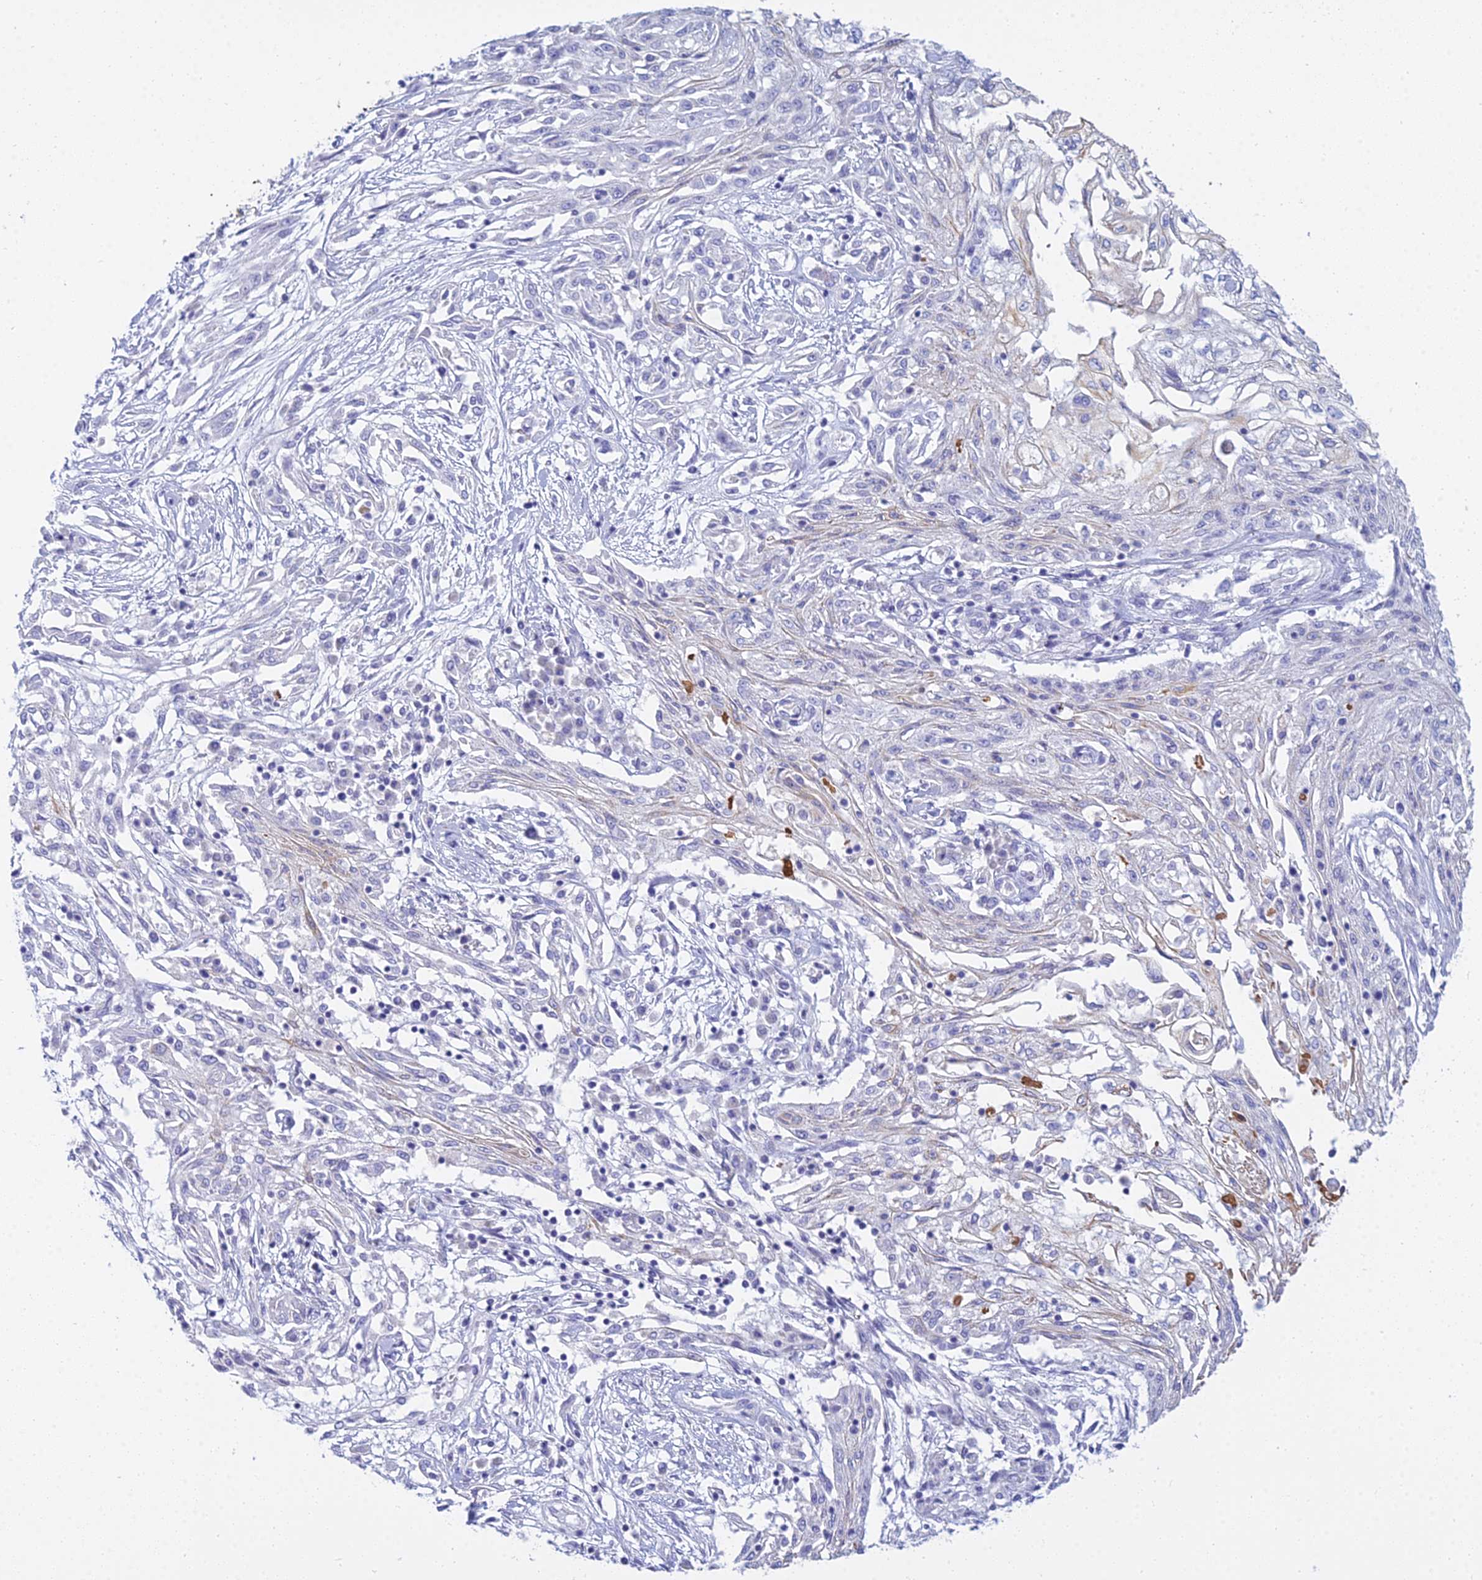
{"staining": {"intensity": "negative", "quantity": "none", "location": "none"}, "tissue": "skin cancer", "cell_type": "Tumor cells", "image_type": "cancer", "snomed": [{"axis": "morphology", "description": "Squamous cell carcinoma, NOS"}, {"axis": "morphology", "description": "Squamous cell carcinoma, metastatic, NOS"}, {"axis": "topography", "description": "Skin"}, {"axis": "topography", "description": "Lymph node"}], "caption": "IHC photomicrograph of neoplastic tissue: human skin cancer (metastatic squamous cell carcinoma) stained with DAB (3,3'-diaminobenzidine) reveals no significant protein expression in tumor cells. (Immunohistochemistry (ihc), brightfield microscopy, high magnification).", "gene": "SMIM24", "patient": {"sex": "male", "age": 75}}